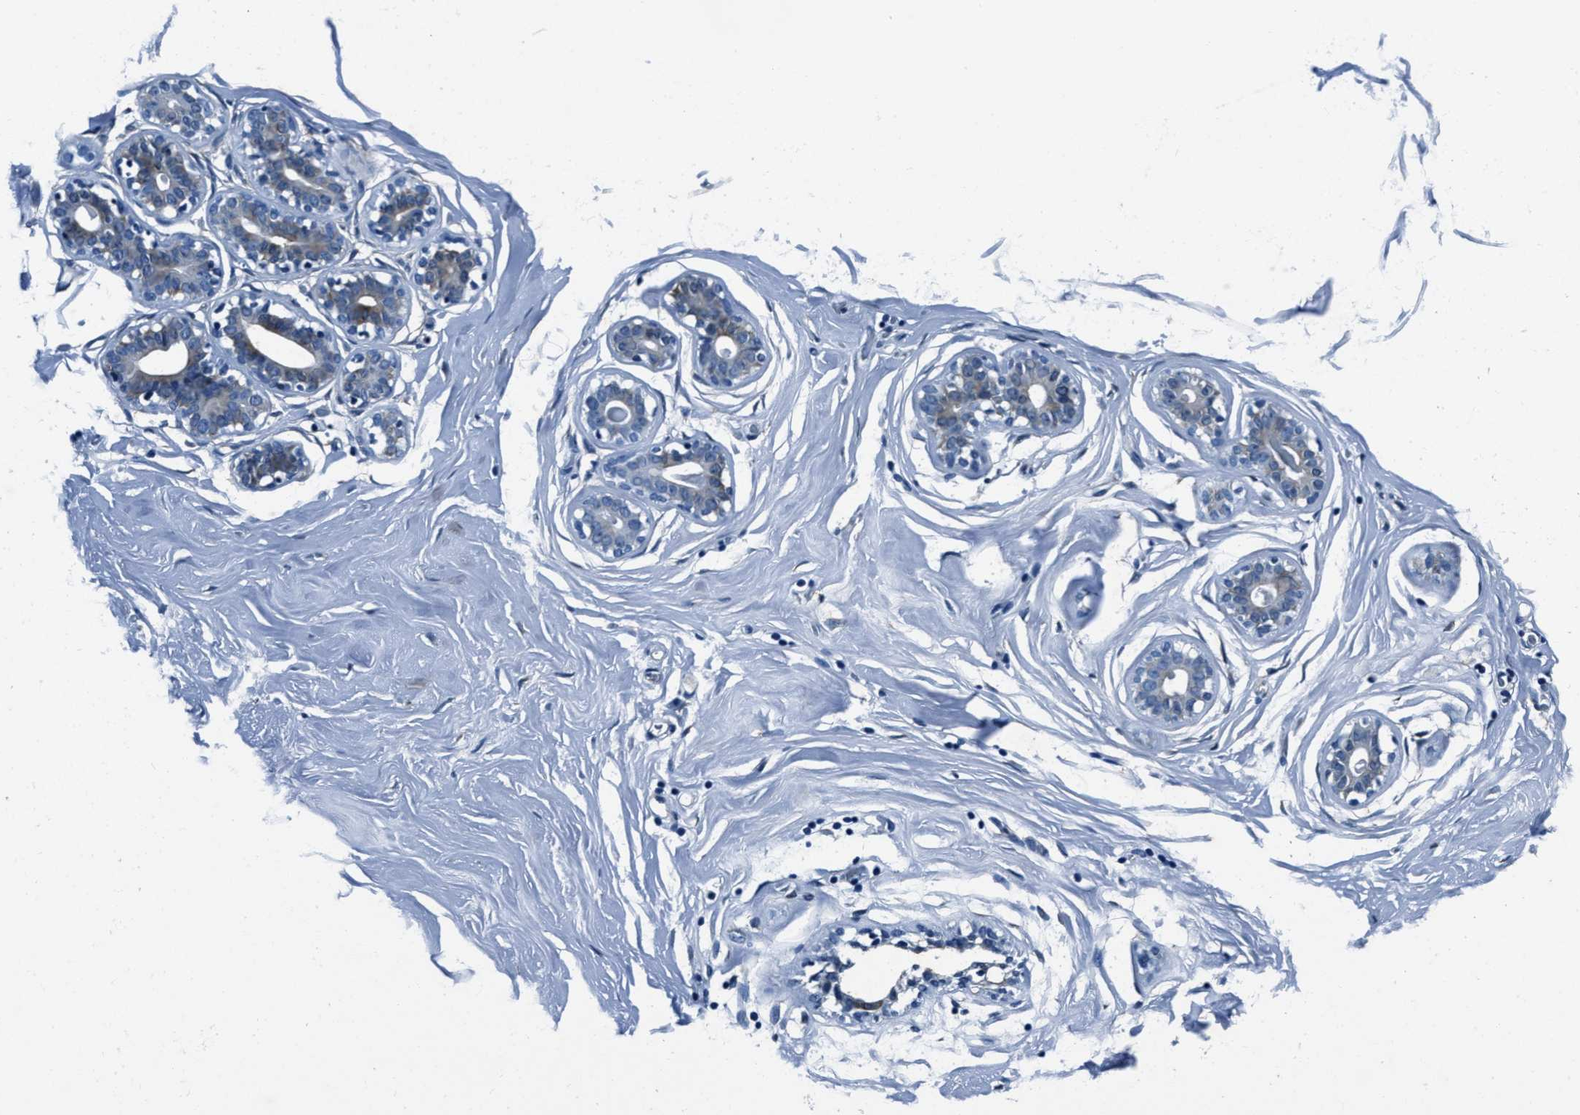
{"staining": {"intensity": "negative", "quantity": "none", "location": "none"}, "tissue": "soft tissue", "cell_type": "Fibroblasts", "image_type": "normal", "snomed": [{"axis": "morphology", "description": "Normal tissue, NOS"}, {"axis": "morphology", "description": "Fibrosis, NOS"}, {"axis": "topography", "description": "Breast"}, {"axis": "topography", "description": "Adipose tissue"}], "caption": "This is an immunohistochemistry image of normal human soft tissue. There is no positivity in fibroblasts.", "gene": "PTPDC1", "patient": {"sex": "female", "age": 39}}